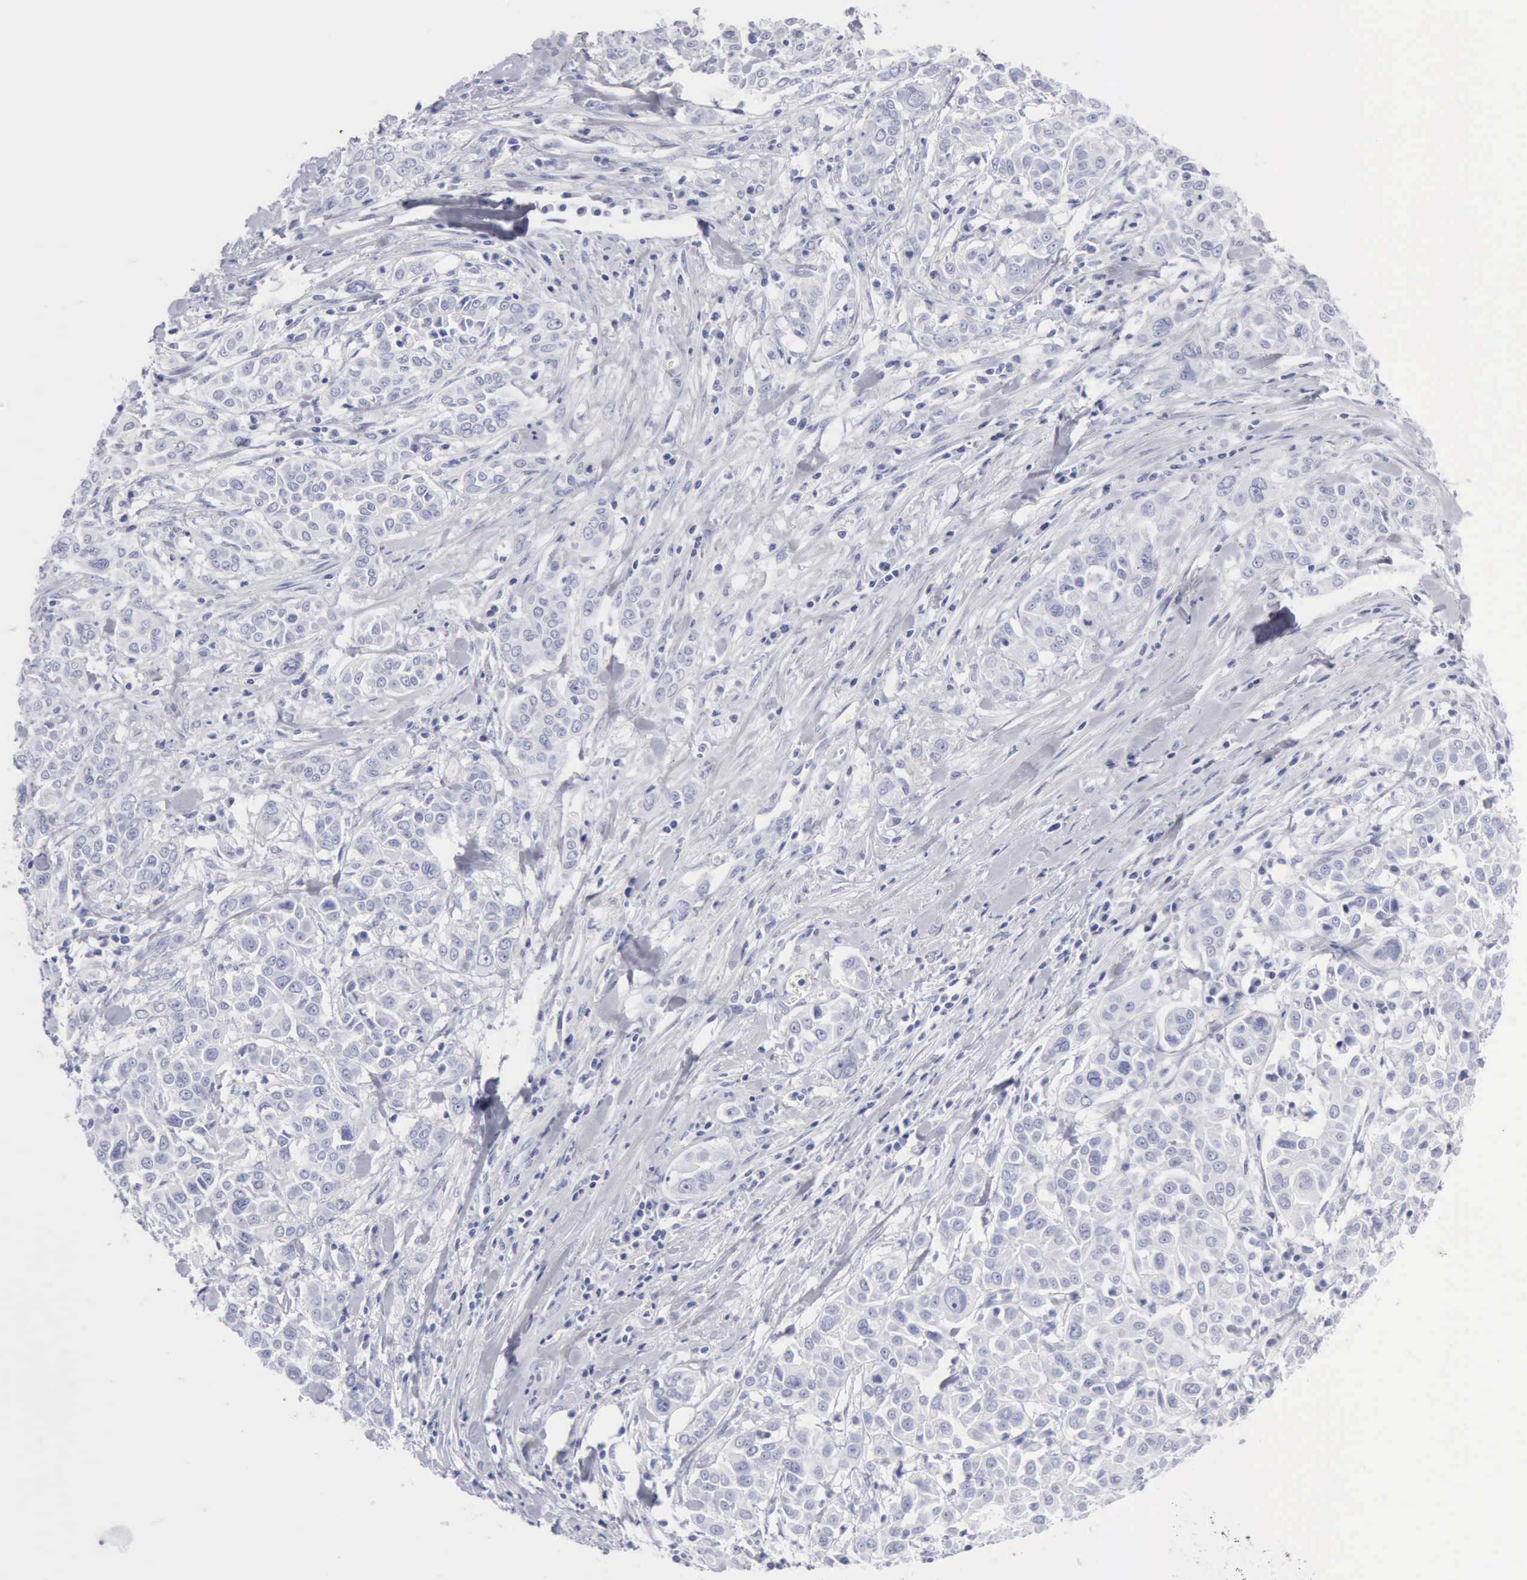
{"staining": {"intensity": "negative", "quantity": "none", "location": "none"}, "tissue": "pancreatic cancer", "cell_type": "Tumor cells", "image_type": "cancer", "snomed": [{"axis": "morphology", "description": "Adenocarcinoma, NOS"}, {"axis": "topography", "description": "Pancreas"}], "caption": "A high-resolution photomicrograph shows IHC staining of pancreatic adenocarcinoma, which exhibits no significant expression in tumor cells. The staining is performed using DAB (3,3'-diaminobenzidine) brown chromogen with nuclei counter-stained in using hematoxylin.", "gene": "KRT5", "patient": {"sex": "female", "age": 52}}